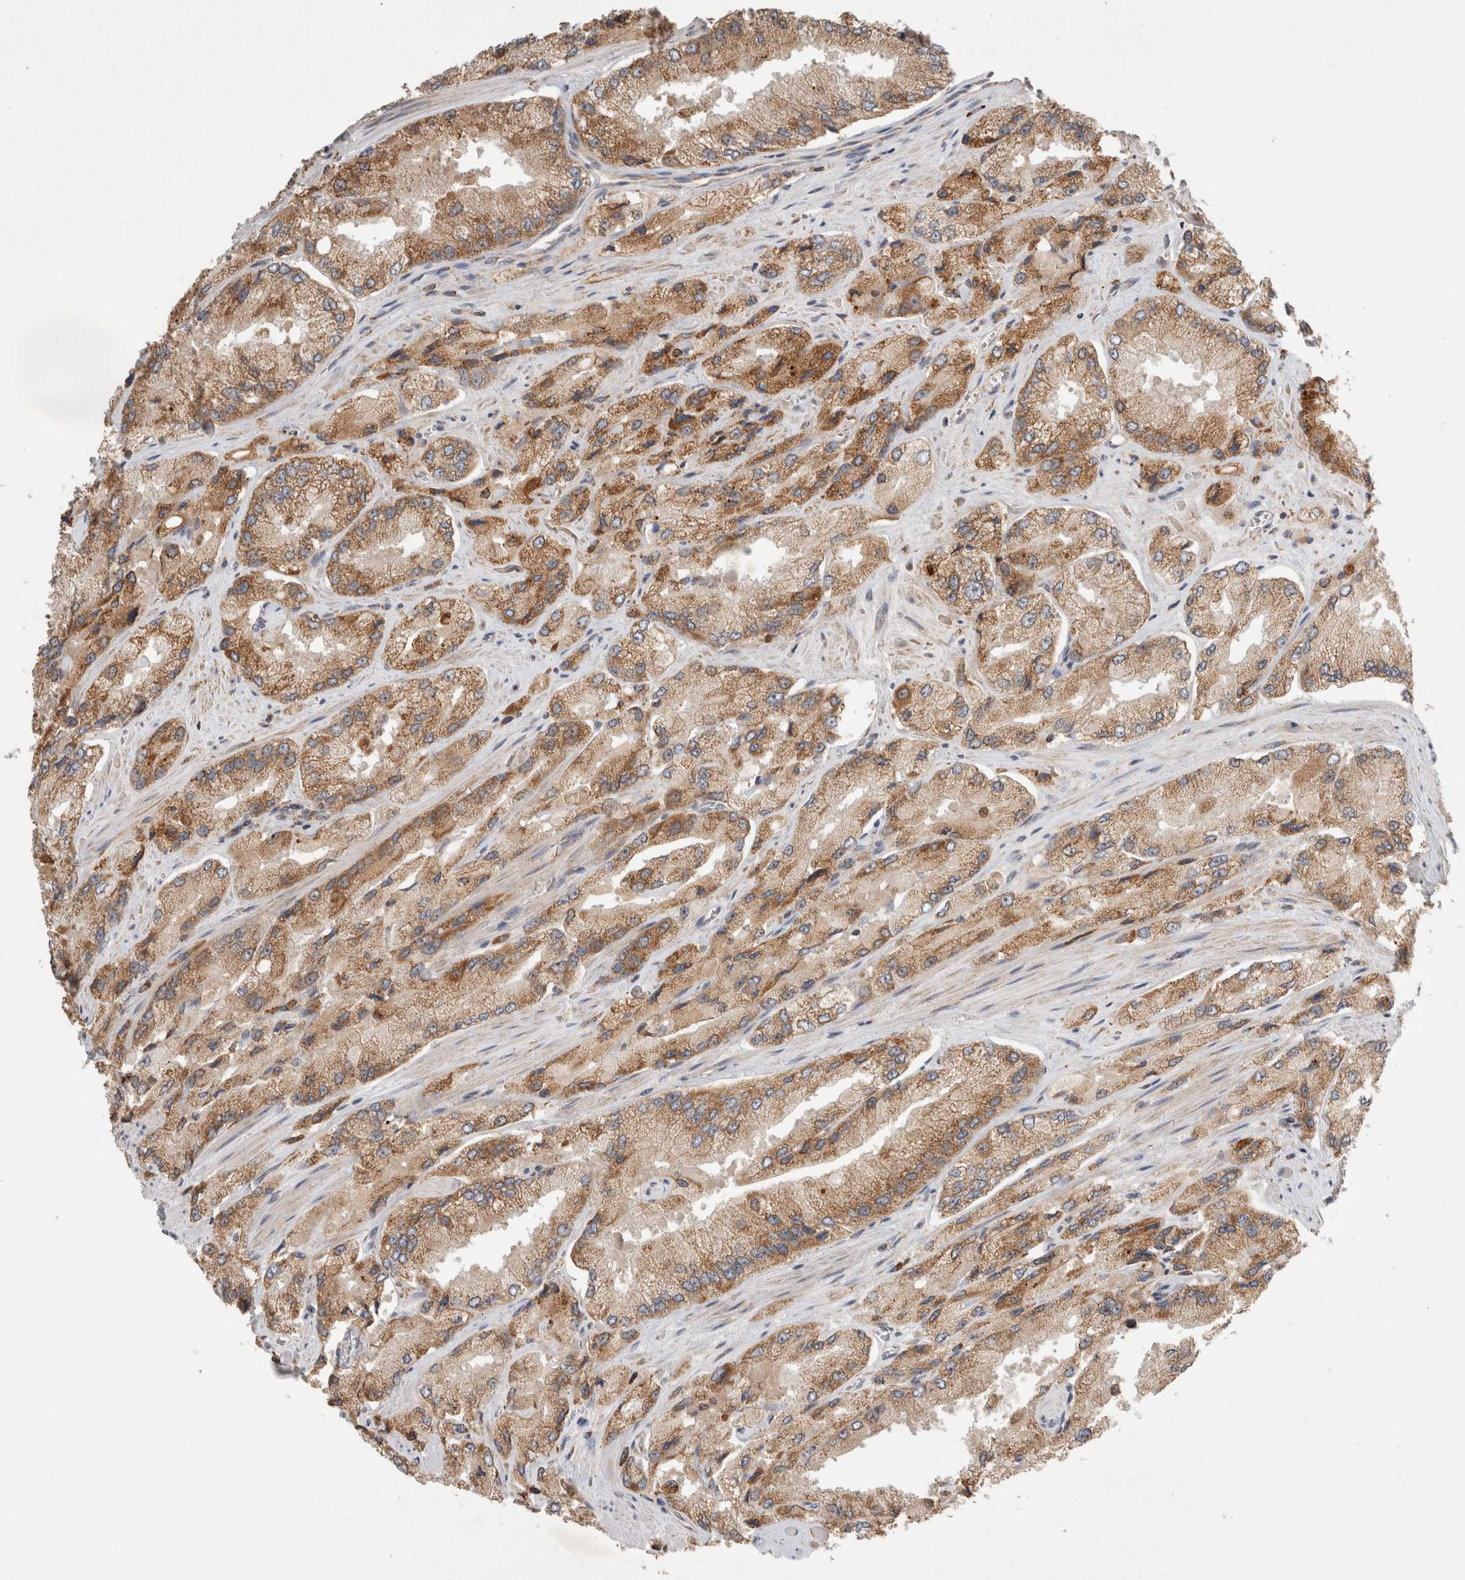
{"staining": {"intensity": "moderate", "quantity": ">75%", "location": "cytoplasmic/membranous"}, "tissue": "prostate cancer", "cell_type": "Tumor cells", "image_type": "cancer", "snomed": [{"axis": "morphology", "description": "Adenocarcinoma, High grade"}, {"axis": "topography", "description": "Prostate"}], "caption": "Tumor cells show medium levels of moderate cytoplasmic/membranous expression in approximately >75% of cells in human prostate cancer.", "gene": "HROB", "patient": {"sex": "male", "age": 58}}